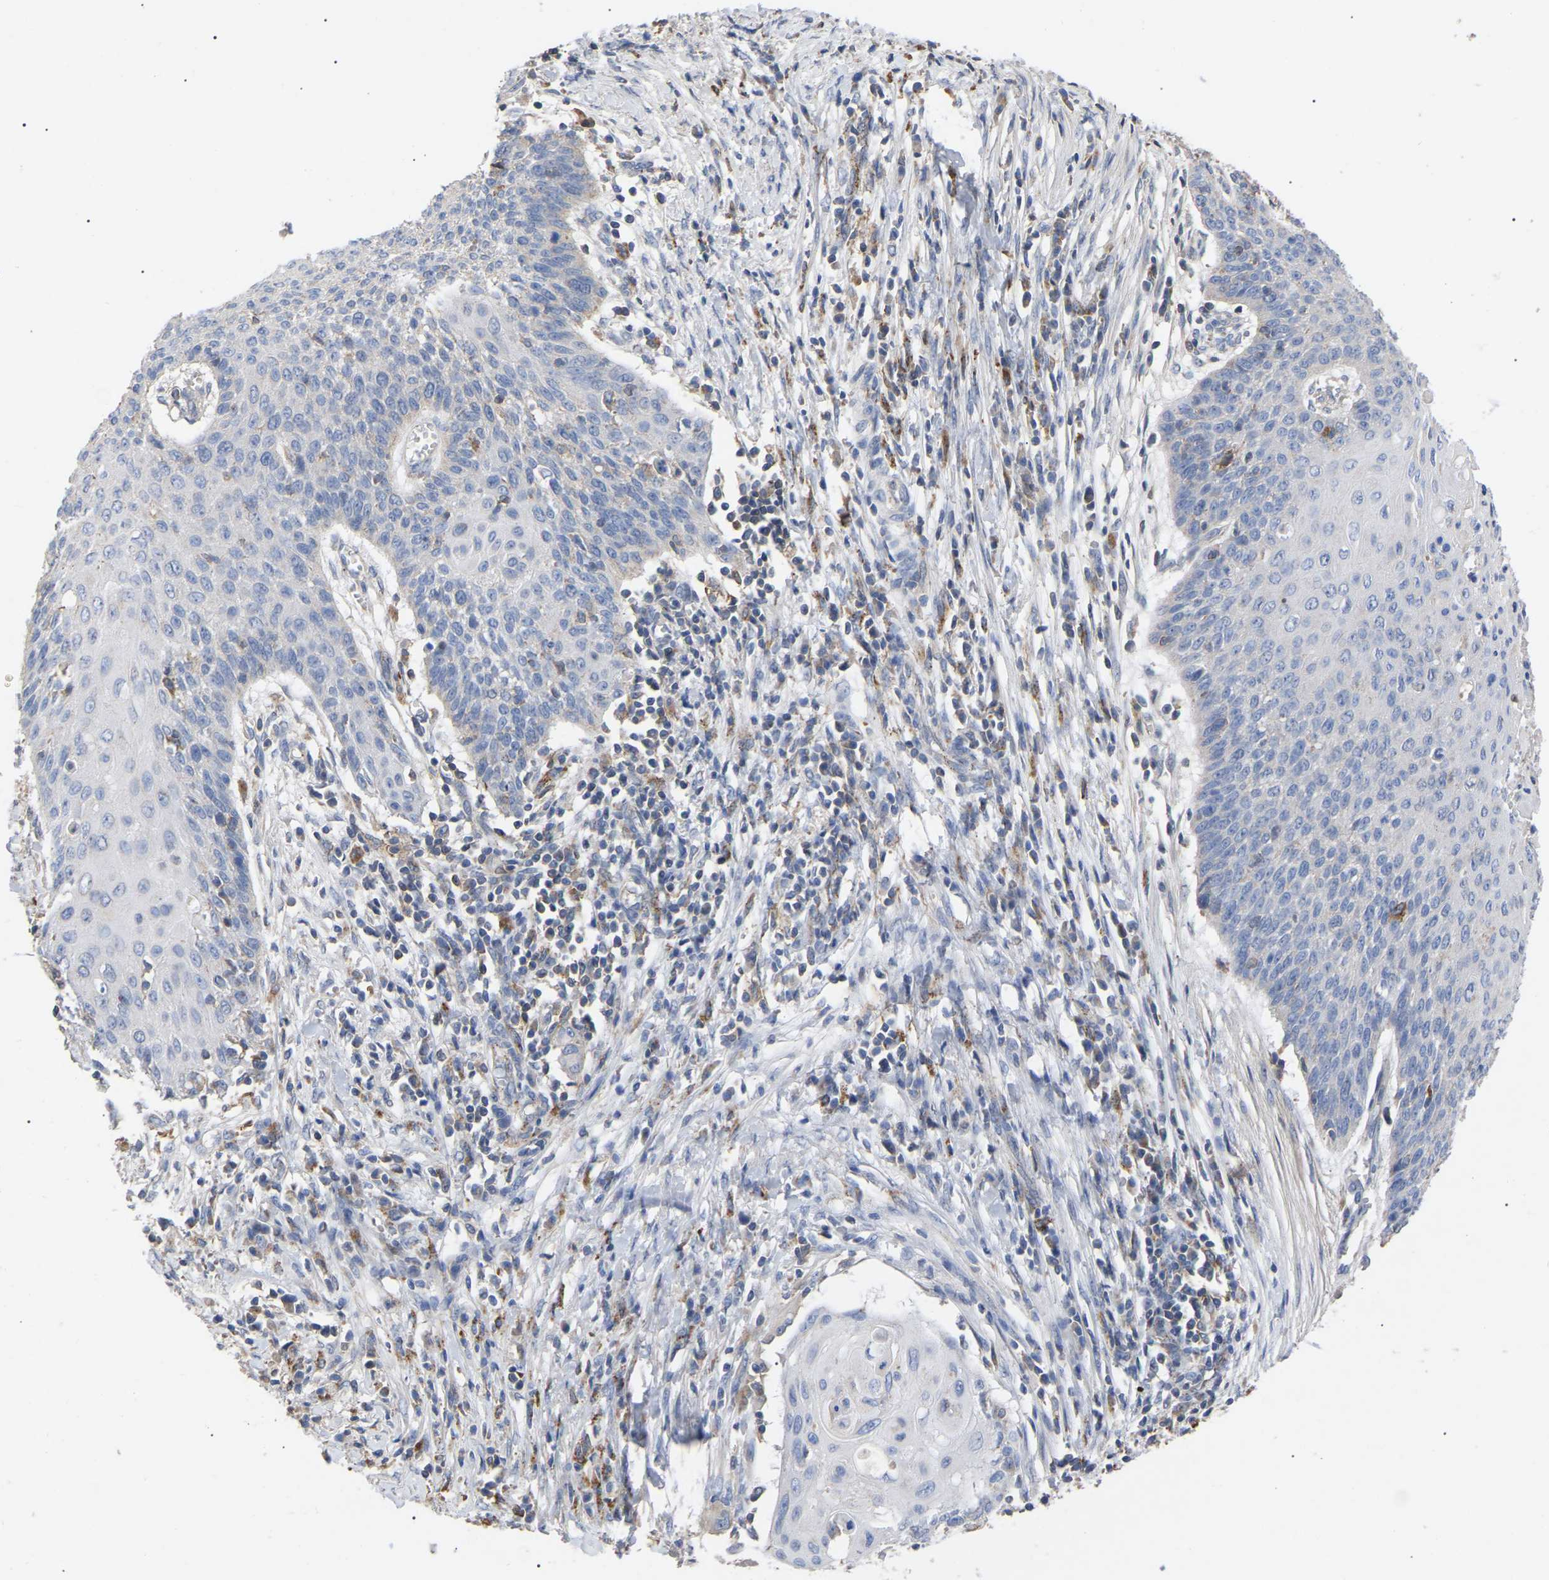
{"staining": {"intensity": "negative", "quantity": "none", "location": "none"}, "tissue": "cervical cancer", "cell_type": "Tumor cells", "image_type": "cancer", "snomed": [{"axis": "morphology", "description": "Squamous cell carcinoma, NOS"}, {"axis": "topography", "description": "Cervix"}], "caption": "Human cervical cancer (squamous cell carcinoma) stained for a protein using immunohistochemistry (IHC) displays no expression in tumor cells.", "gene": "FAM171A2", "patient": {"sex": "female", "age": 39}}